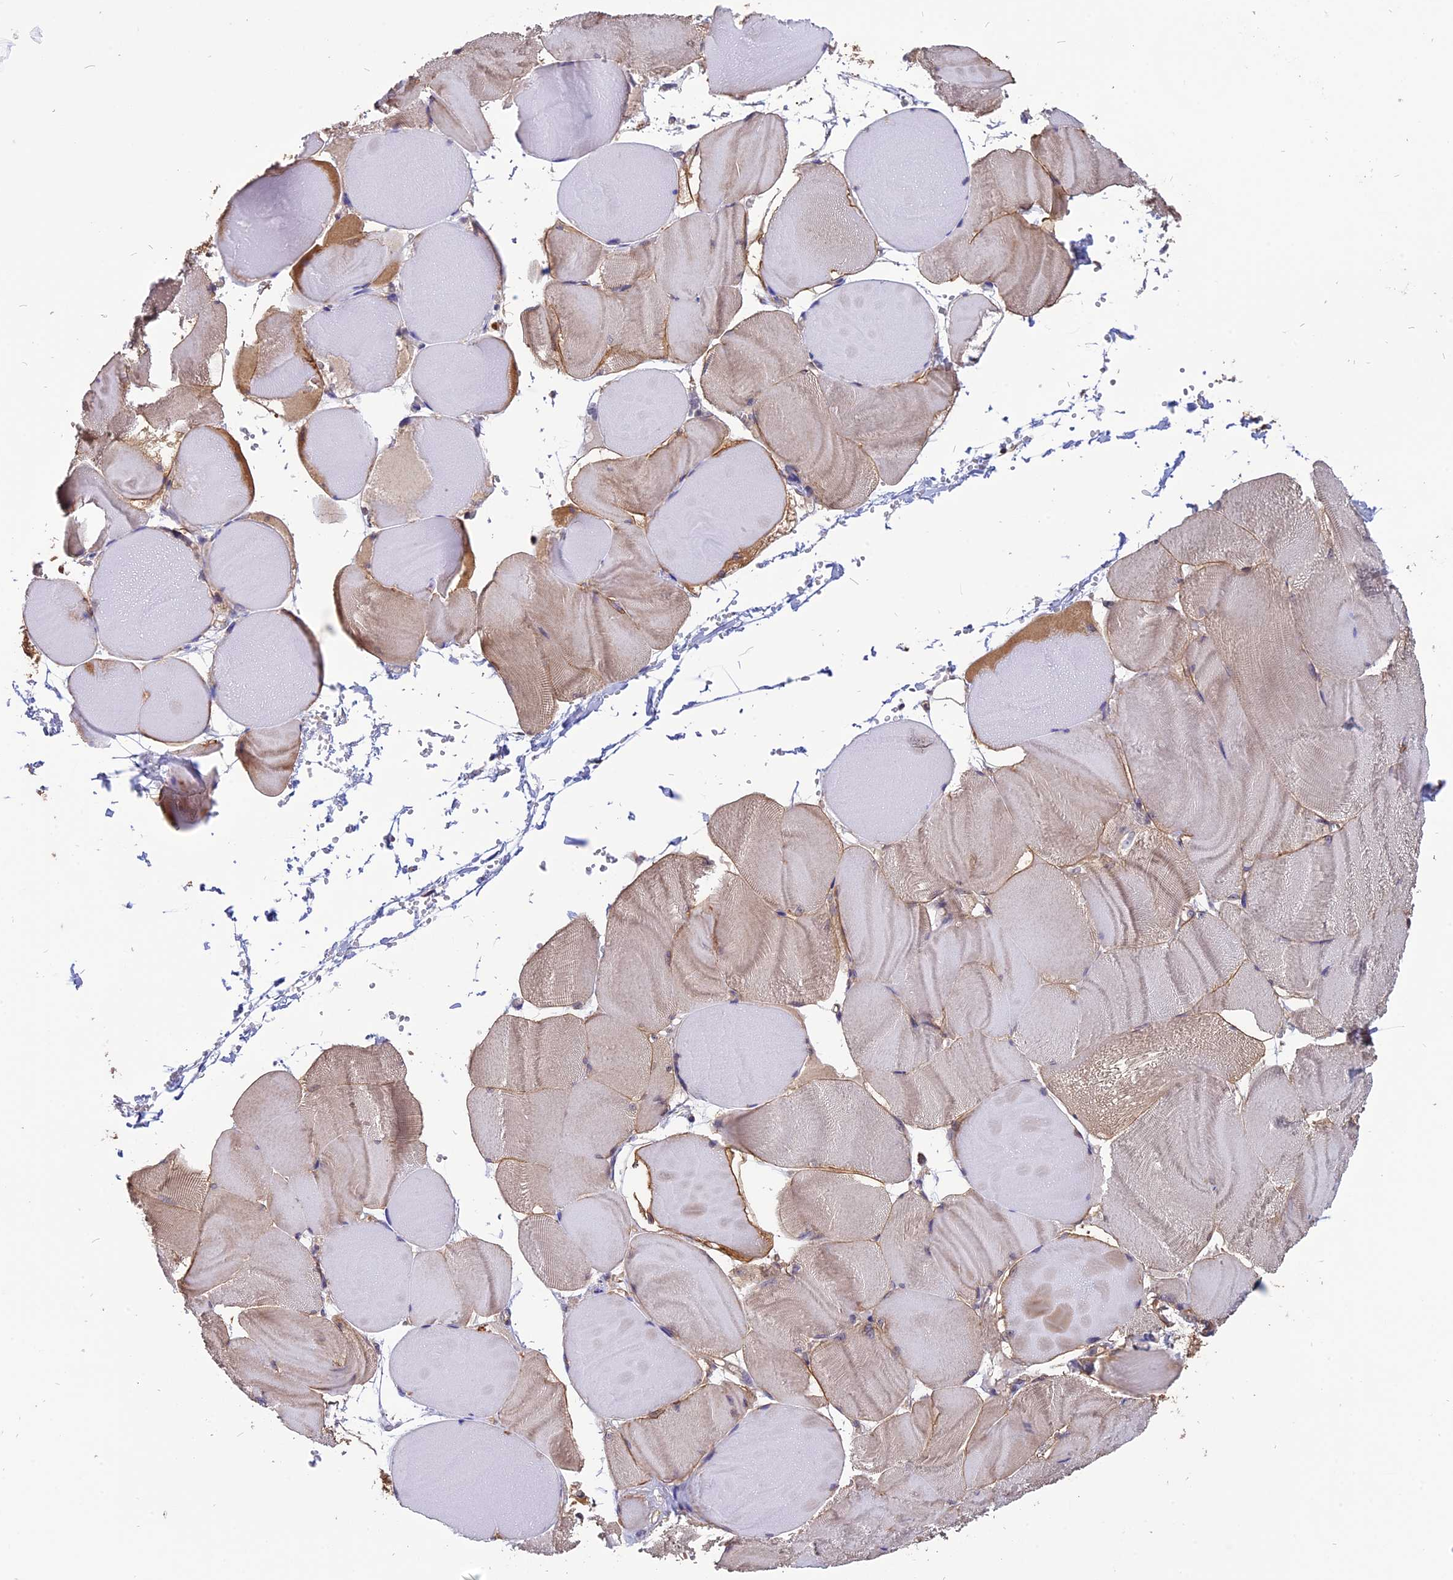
{"staining": {"intensity": "weak", "quantity": ">75%", "location": "cytoplasmic/membranous"}, "tissue": "skeletal muscle", "cell_type": "Myocytes", "image_type": "normal", "snomed": [{"axis": "morphology", "description": "Normal tissue, NOS"}, {"axis": "morphology", "description": "Basal cell carcinoma"}, {"axis": "topography", "description": "Skeletal muscle"}], "caption": "DAB immunohistochemical staining of normal human skeletal muscle demonstrates weak cytoplasmic/membranous protein staining in about >75% of myocytes.", "gene": "CARMIL2", "patient": {"sex": "female", "age": 64}}